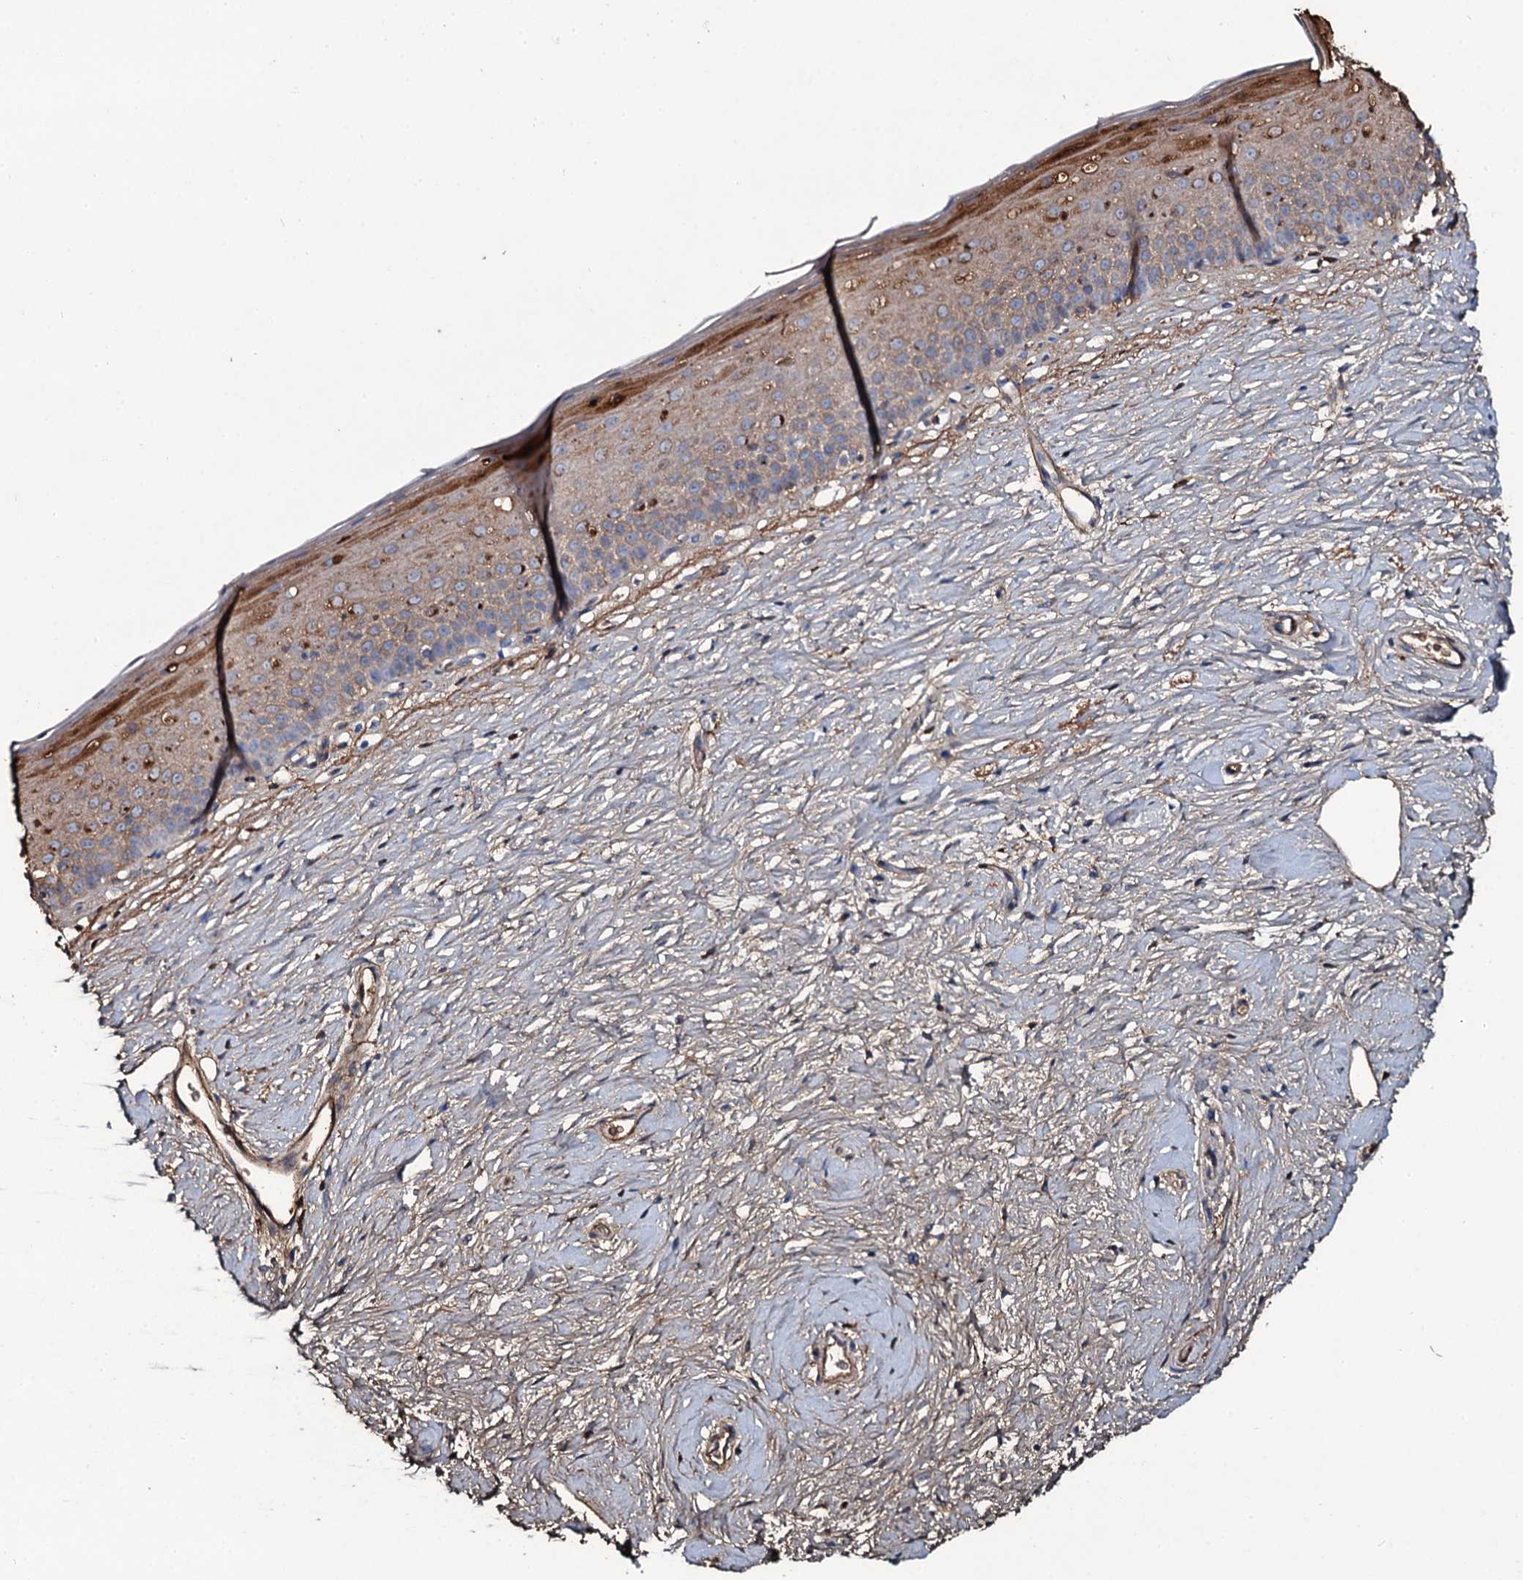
{"staining": {"intensity": "strong", "quantity": "<25%", "location": "cytoplasmic/membranous"}, "tissue": "cervix", "cell_type": "Glandular cells", "image_type": "normal", "snomed": [{"axis": "morphology", "description": "Normal tissue, NOS"}, {"axis": "topography", "description": "Cervix"}], "caption": "A brown stain shows strong cytoplasmic/membranous positivity of a protein in glandular cells of benign cervix. Using DAB (brown) and hematoxylin (blue) stains, captured at high magnification using brightfield microscopy.", "gene": "EDN1", "patient": {"sex": "female", "age": 57}}